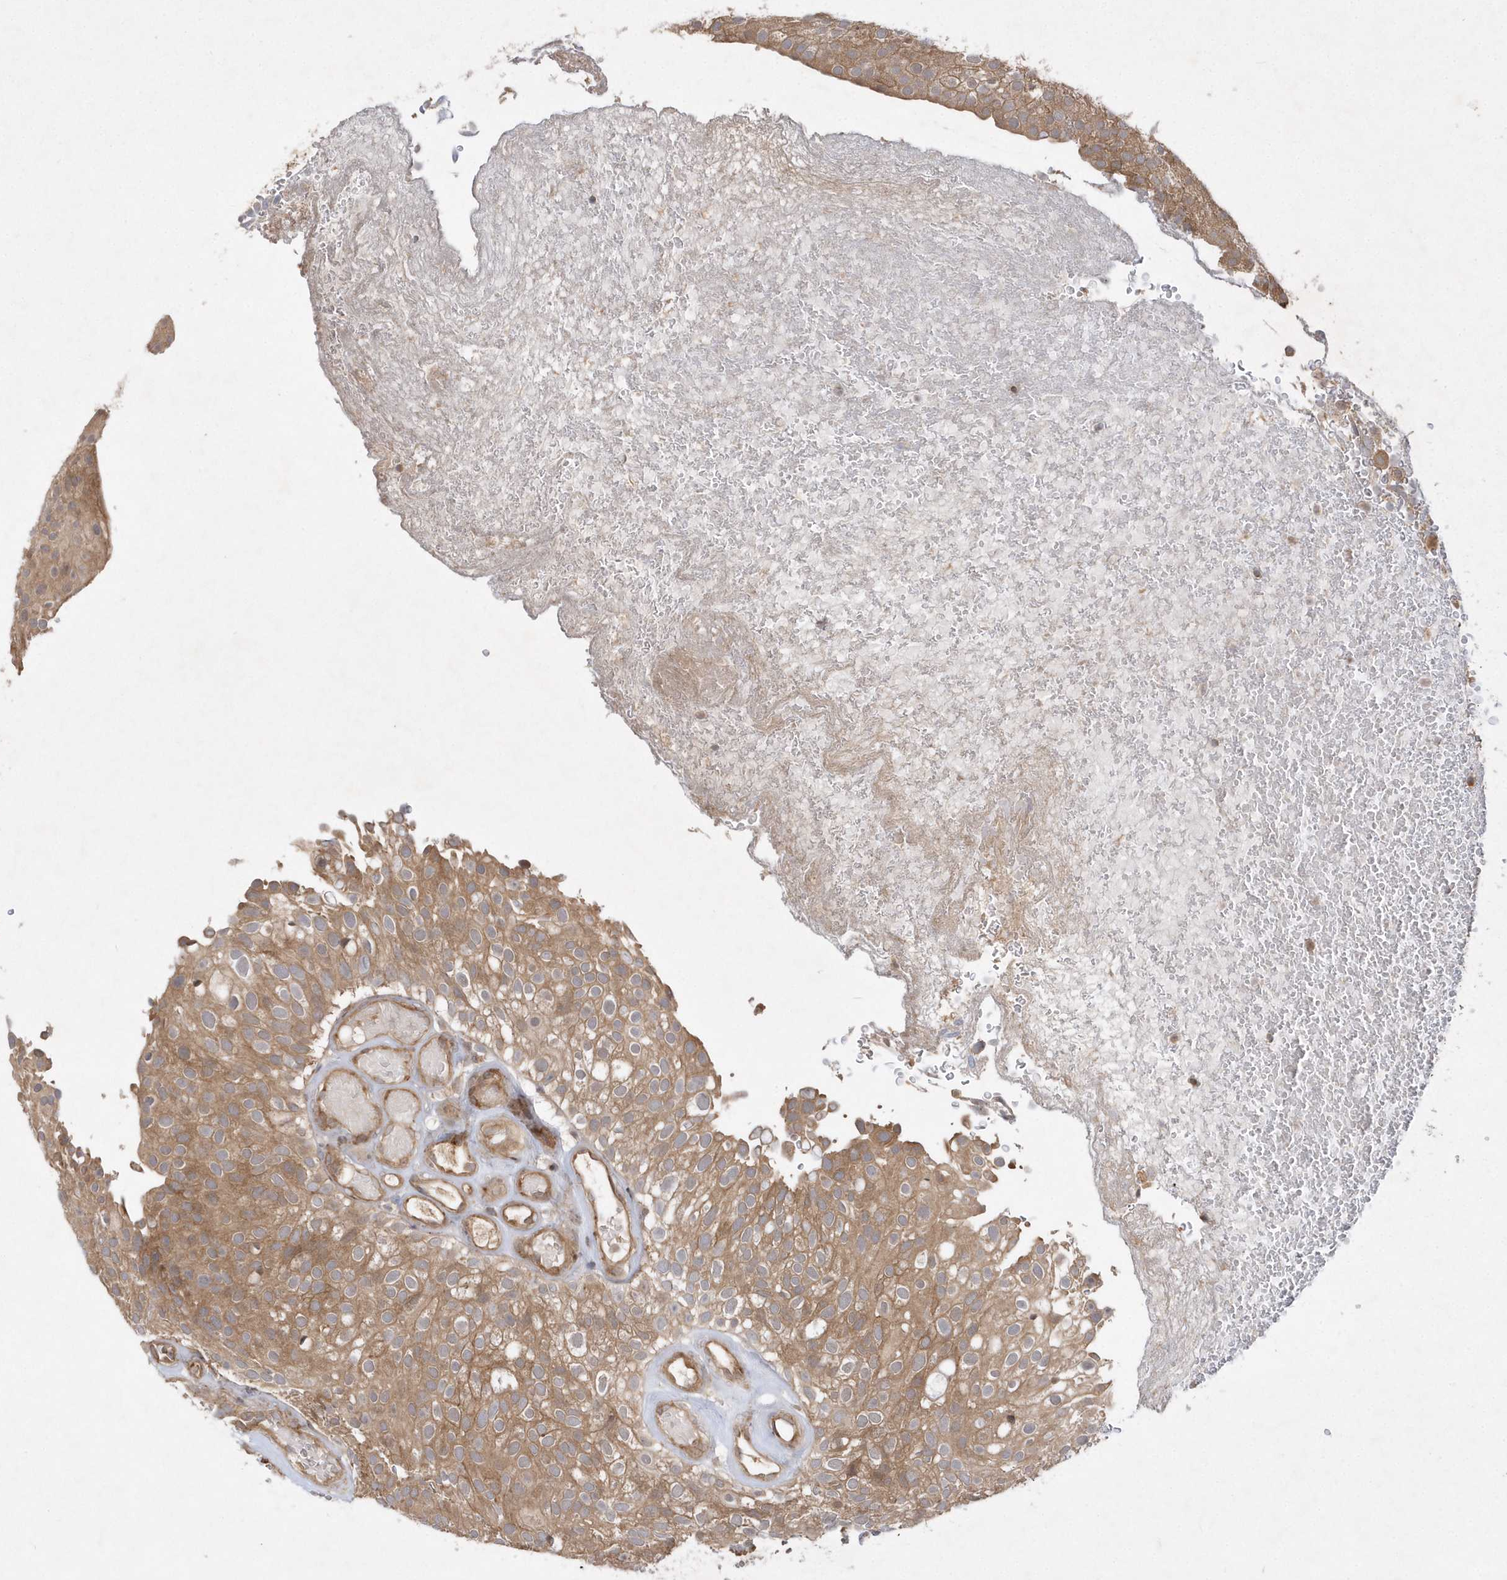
{"staining": {"intensity": "moderate", "quantity": ">75%", "location": "cytoplasmic/membranous"}, "tissue": "urothelial cancer", "cell_type": "Tumor cells", "image_type": "cancer", "snomed": [{"axis": "morphology", "description": "Urothelial carcinoma, Low grade"}, {"axis": "topography", "description": "Urinary bladder"}], "caption": "High-power microscopy captured an immunohistochemistry (IHC) image of urothelial cancer, revealing moderate cytoplasmic/membranous staining in about >75% of tumor cells. The staining was performed using DAB (3,3'-diaminobenzidine) to visualize the protein expression in brown, while the nuclei were stained in blue with hematoxylin (Magnification: 20x).", "gene": "GFM2", "patient": {"sex": "male", "age": 78}}